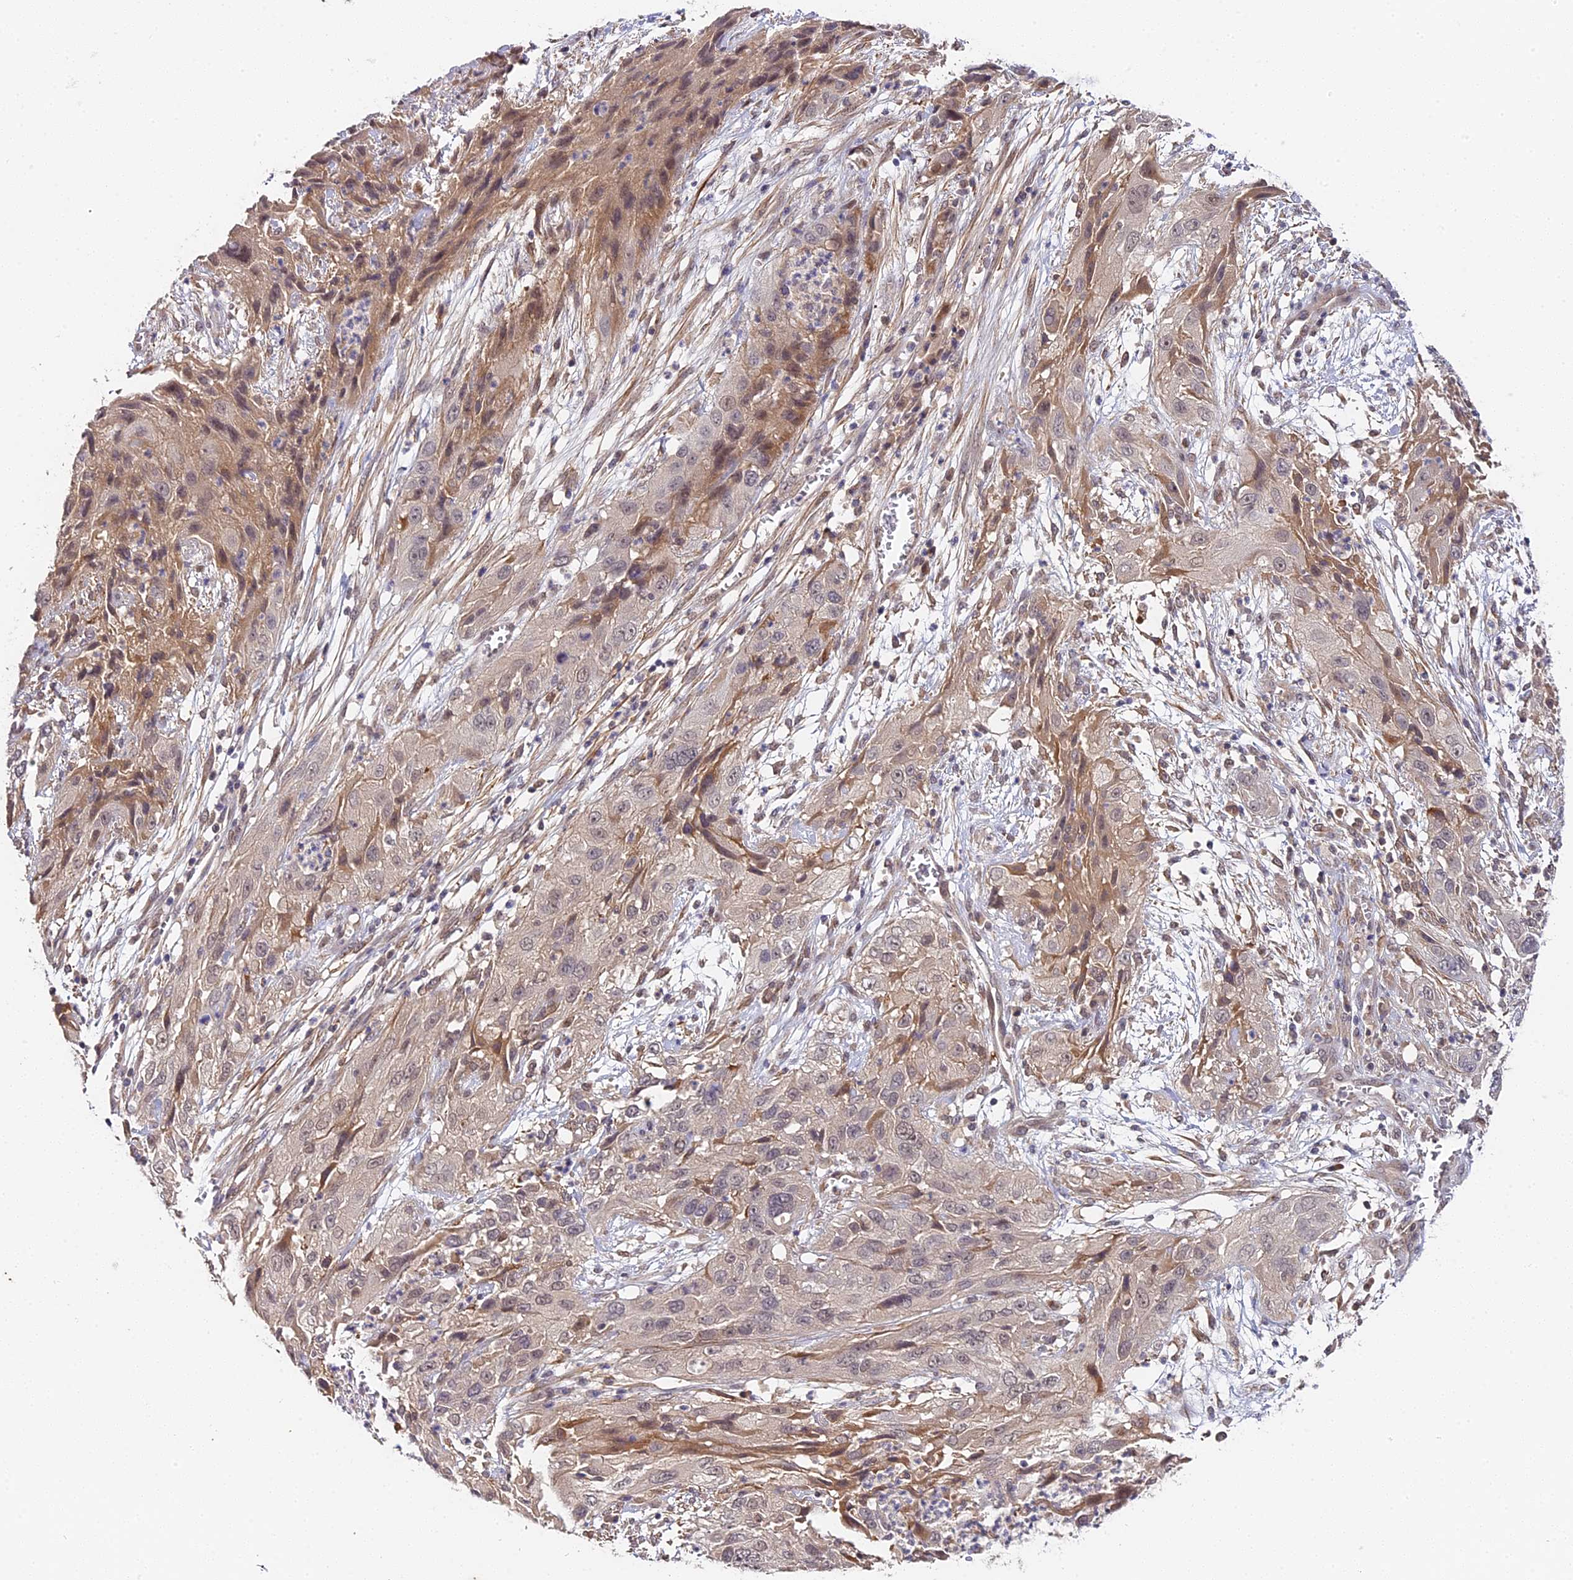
{"staining": {"intensity": "weak", "quantity": "25%-75%", "location": "cytoplasmic/membranous,nuclear"}, "tissue": "cervical cancer", "cell_type": "Tumor cells", "image_type": "cancer", "snomed": [{"axis": "morphology", "description": "Squamous cell carcinoma, NOS"}, {"axis": "topography", "description": "Cervix"}], "caption": "An immunohistochemistry photomicrograph of neoplastic tissue is shown. Protein staining in brown shows weak cytoplasmic/membranous and nuclear positivity in cervical squamous cell carcinoma within tumor cells. The protein of interest is shown in brown color, while the nuclei are stained blue.", "gene": "IMPACT", "patient": {"sex": "female", "age": 32}}